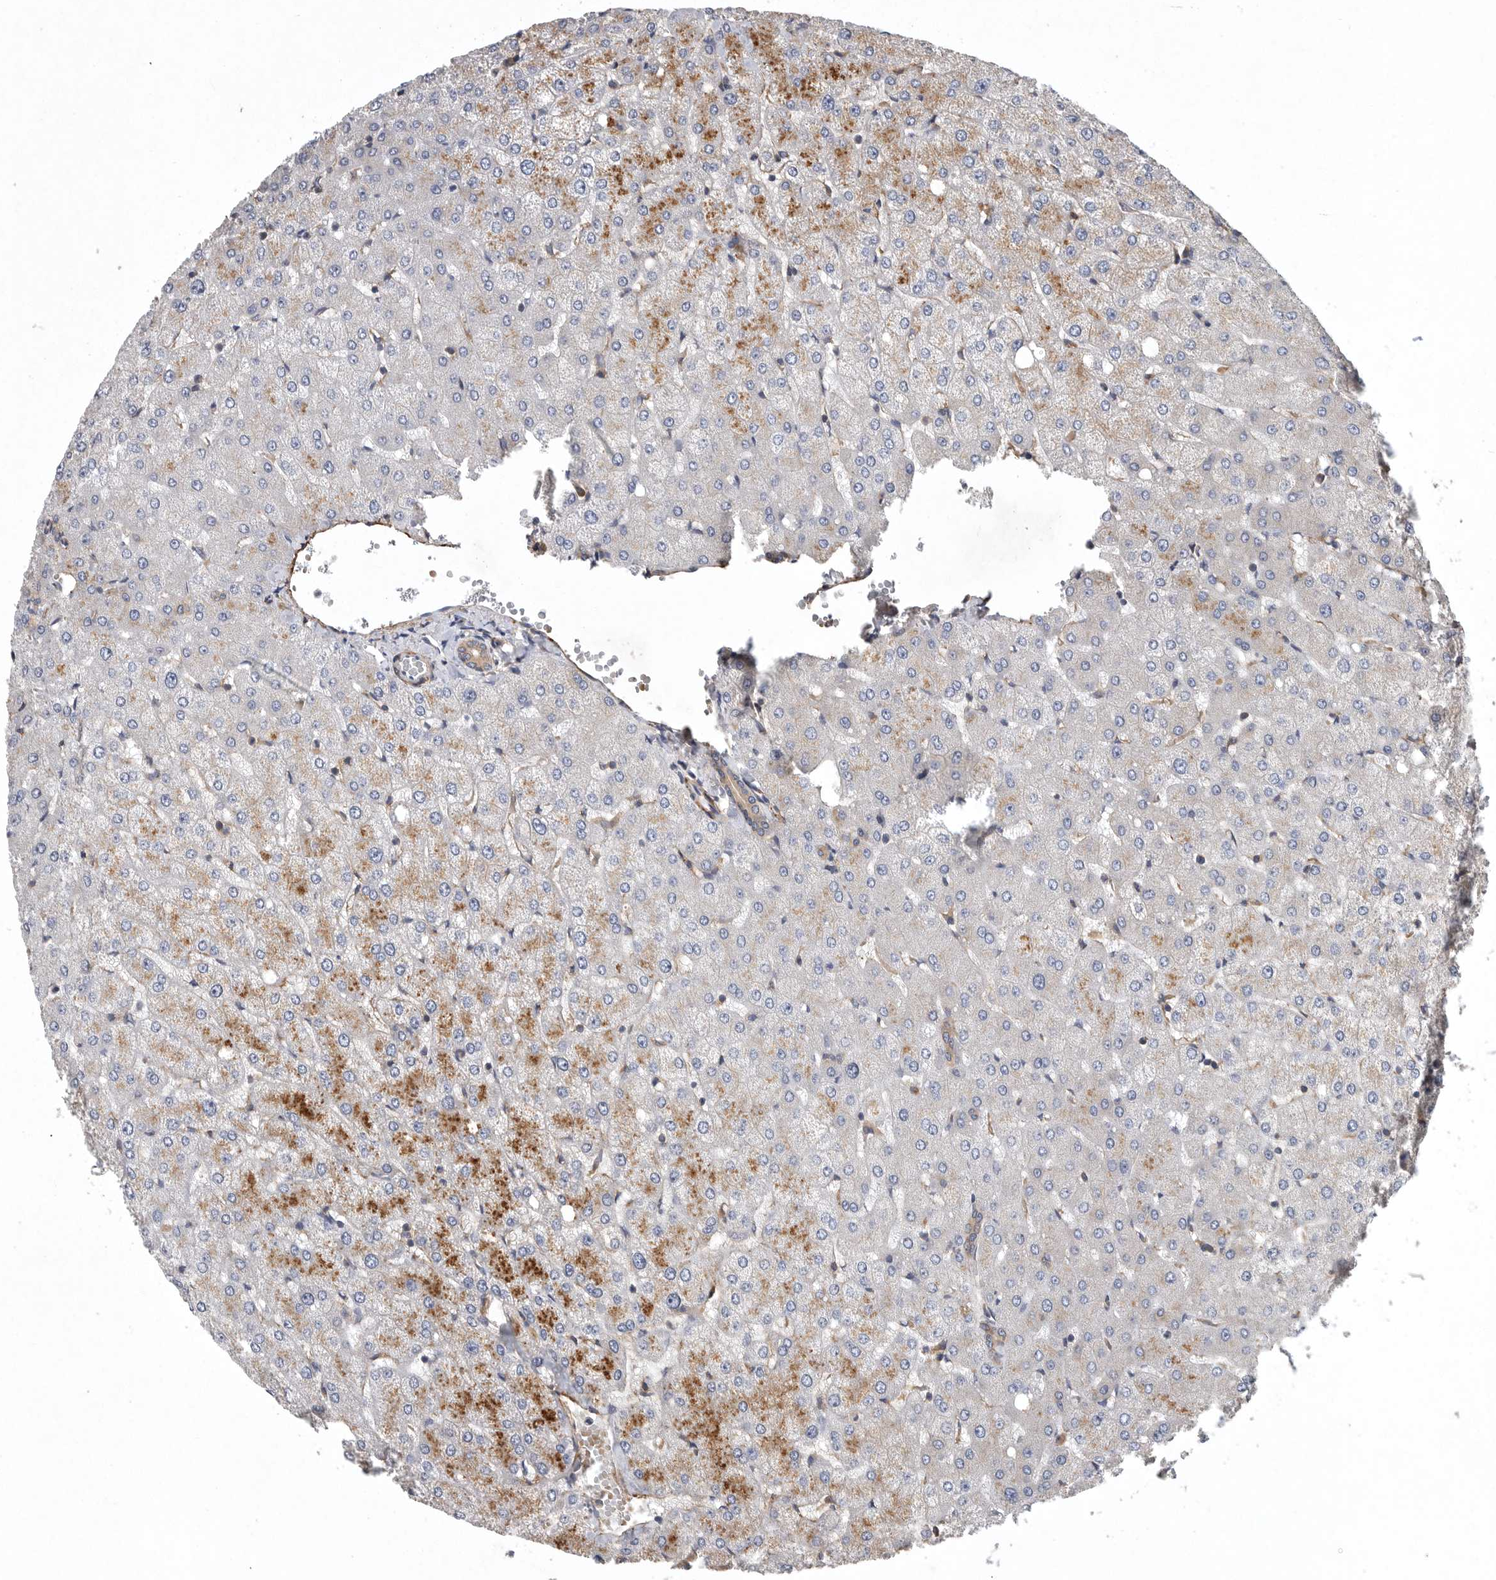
{"staining": {"intensity": "weak", "quantity": ">75%", "location": "cytoplasmic/membranous"}, "tissue": "liver", "cell_type": "Cholangiocytes", "image_type": "normal", "snomed": [{"axis": "morphology", "description": "Normal tissue, NOS"}, {"axis": "topography", "description": "Liver"}], "caption": "Liver was stained to show a protein in brown. There is low levels of weak cytoplasmic/membranous positivity in approximately >75% of cholangiocytes.", "gene": "OXR1", "patient": {"sex": "female", "age": 54}}